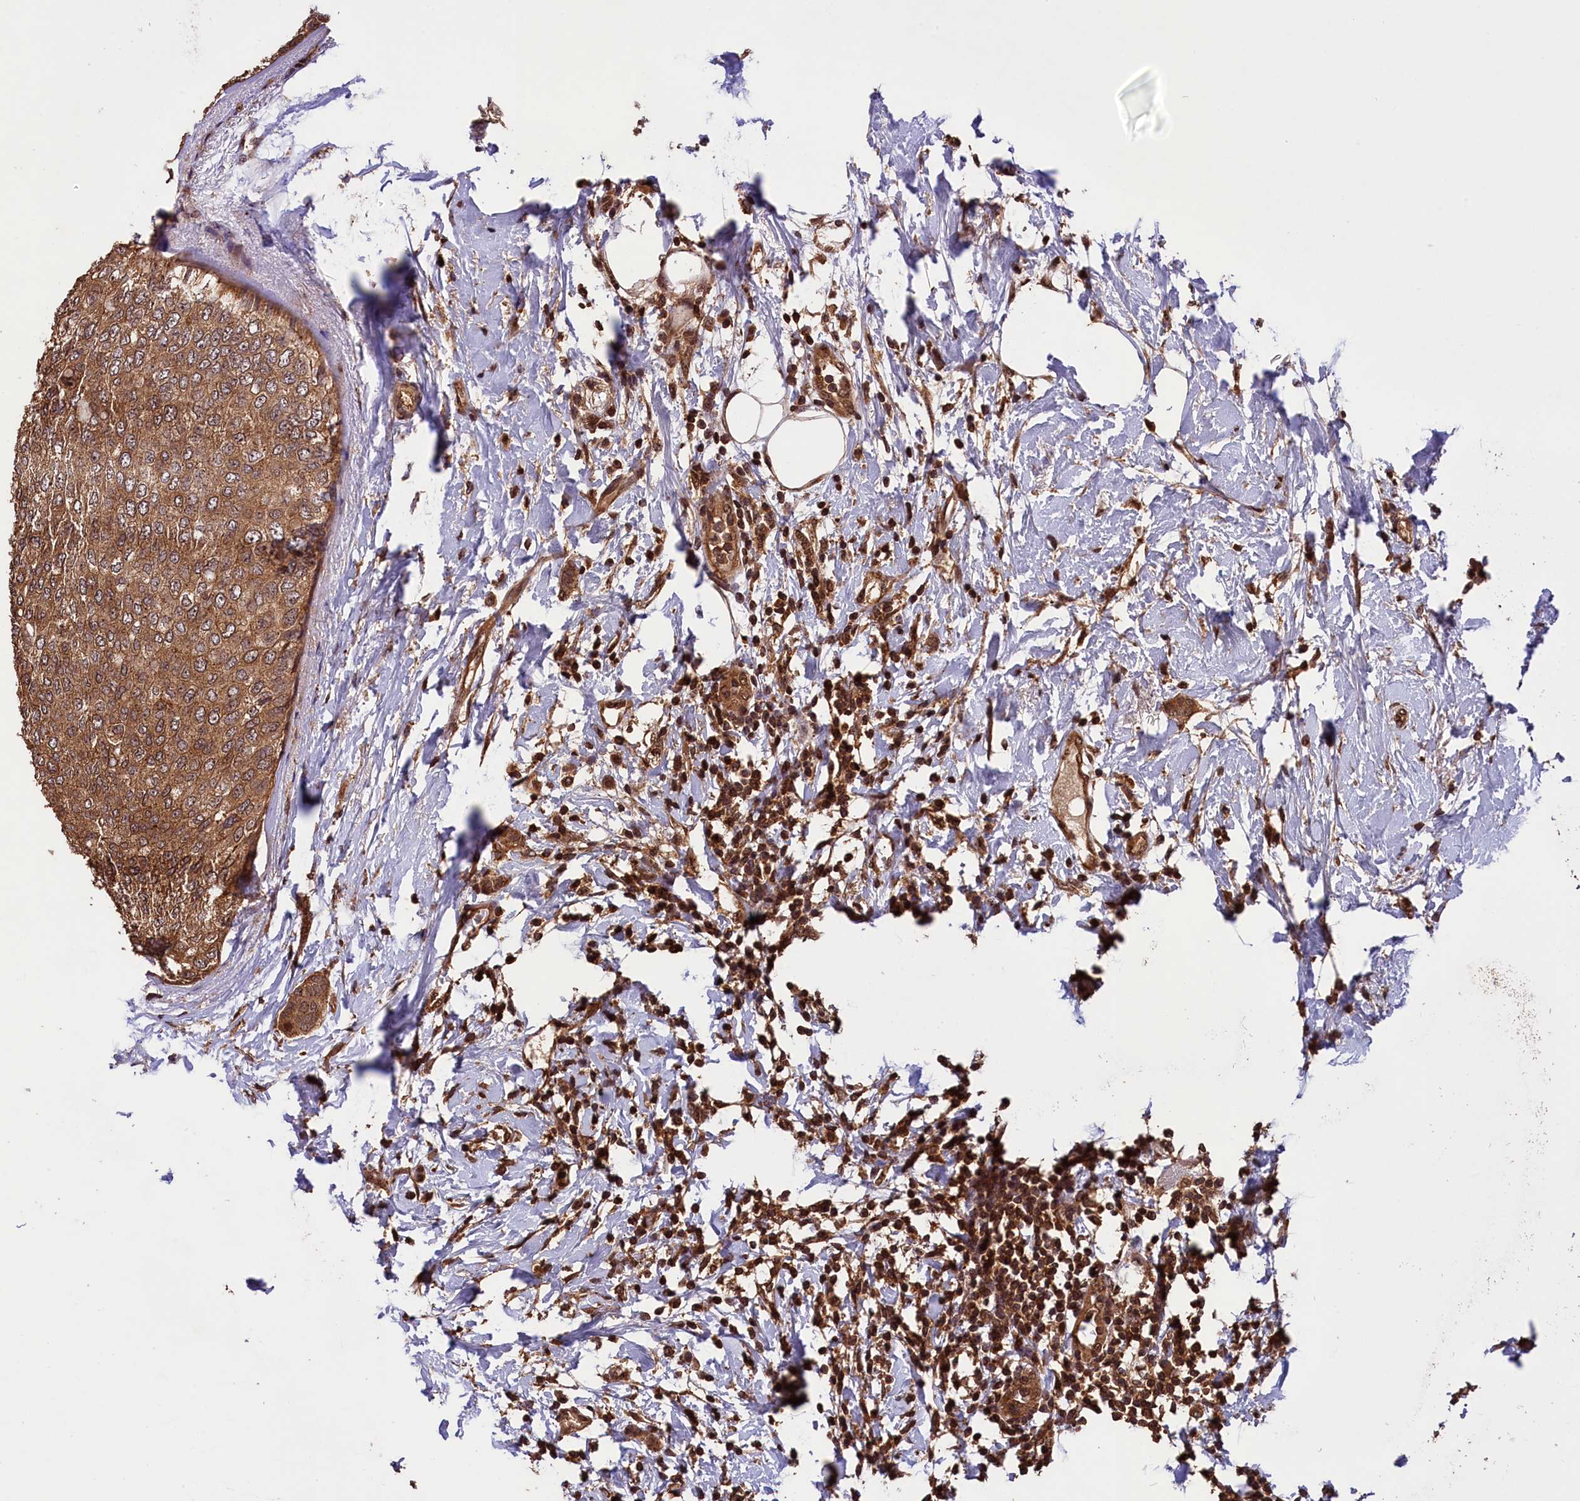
{"staining": {"intensity": "moderate", "quantity": ">75%", "location": "cytoplasmic/membranous,nuclear"}, "tissue": "breast cancer", "cell_type": "Tumor cells", "image_type": "cancer", "snomed": [{"axis": "morphology", "description": "Duct carcinoma"}, {"axis": "topography", "description": "Breast"}], "caption": "Immunohistochemical staining of human infiltrating ductal carcinoma (breast) exhibits moderate cytoplasmic/membranous and nuclear protein staining in about >75% of tumor cells.", "gene": "IST1", "patient": {"sex": "female", "age": 72}}